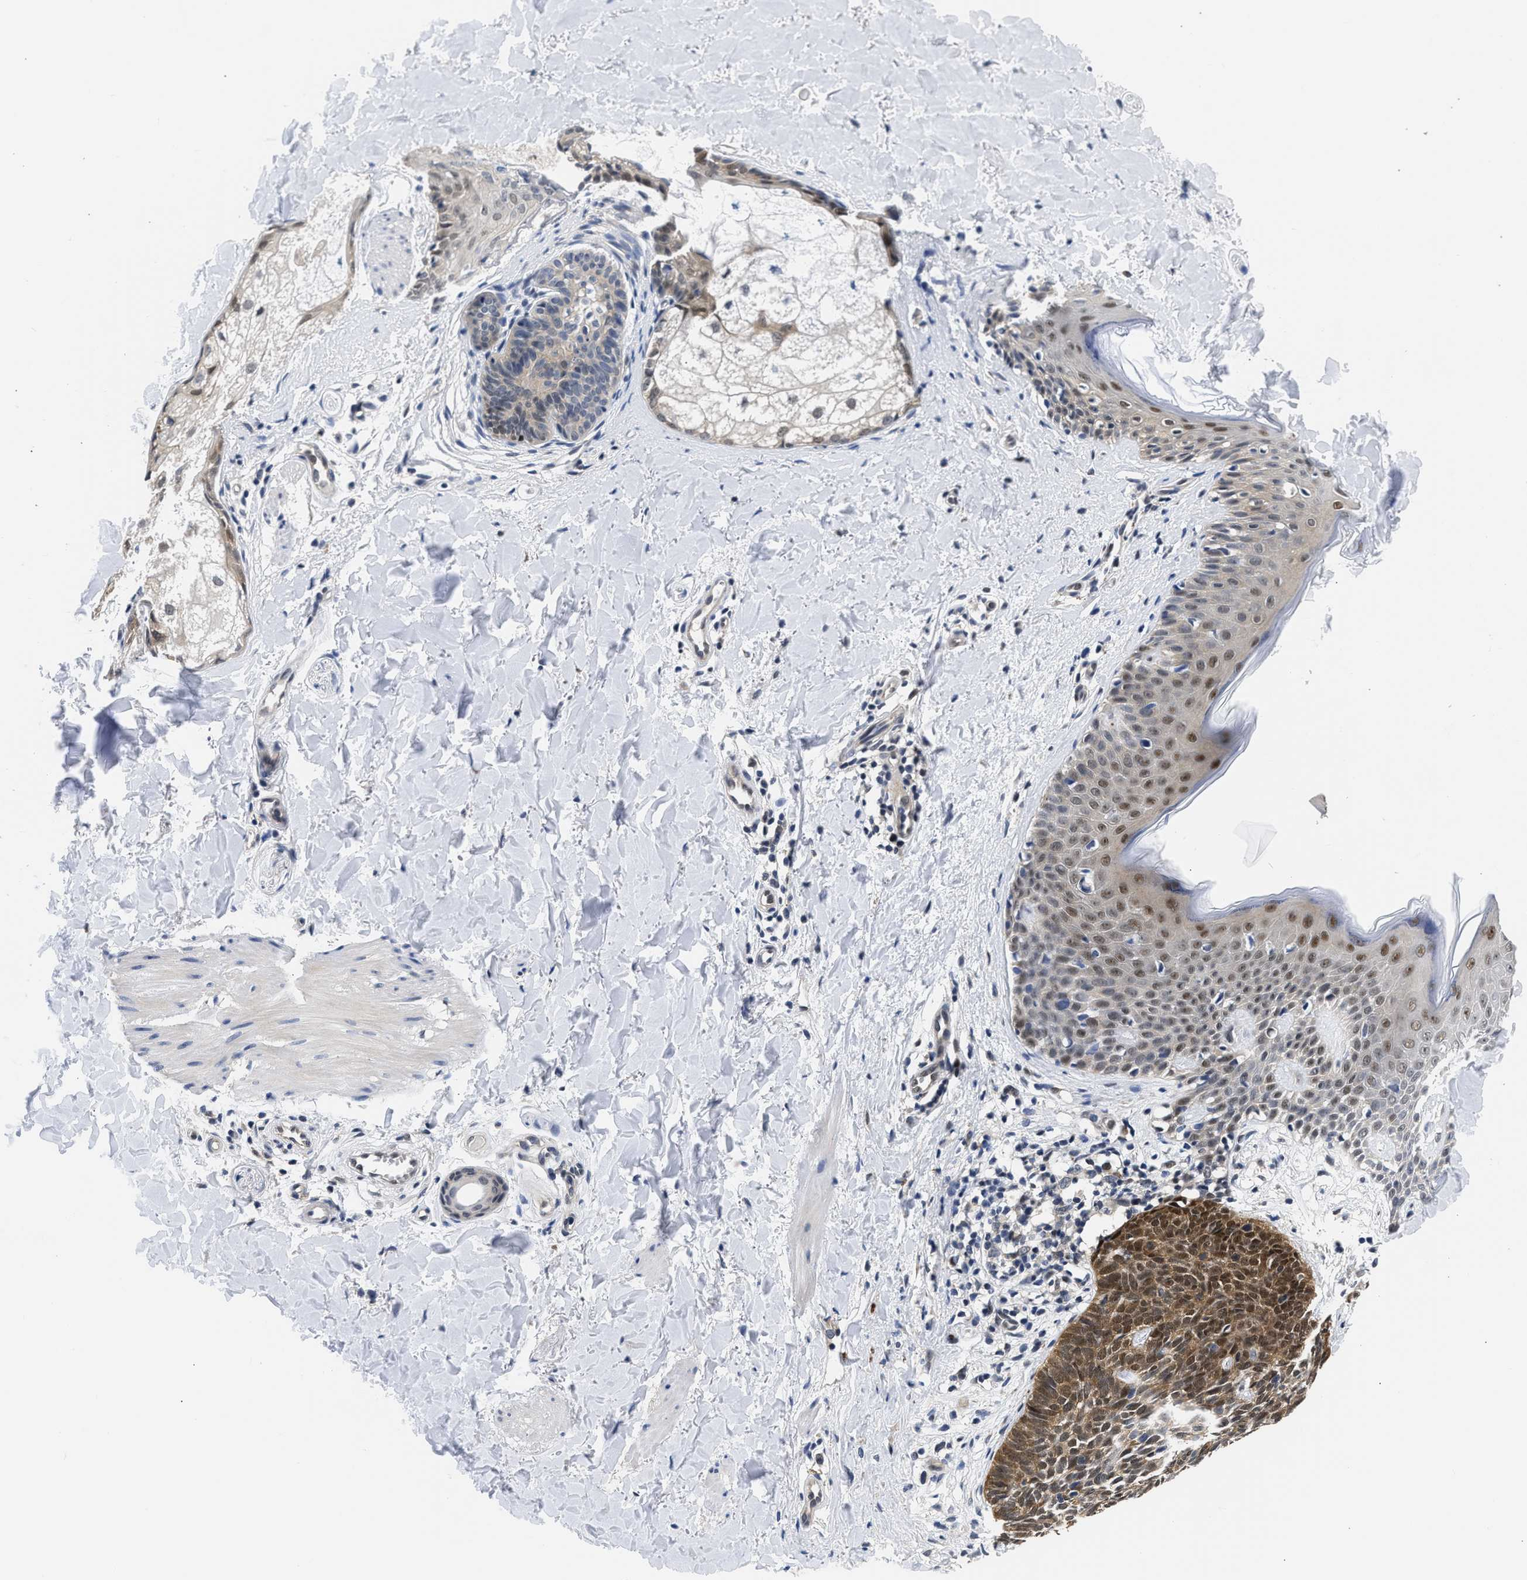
{"staining": {"intensity": "moderate", "quantity": "25%-75%", "location": "cytoplasmic/membranous,nuclear"}, "tissue": "skin cancer", "cell_type": "Tumor cells", "image_type": "cancer", "snomed": [{"axis": "morphology", "description": "Basal cell carcinoma"}, {"axis": "topography", "description": "Skin"}], "caption": "A brown stain shows moderate cytoplasmic/membranous and nuclear expression of a protein in basal cell carcinoma (skin) tumor cells.", "gene": "XPO5", "patient": {"sex": "male", "age": 60}}